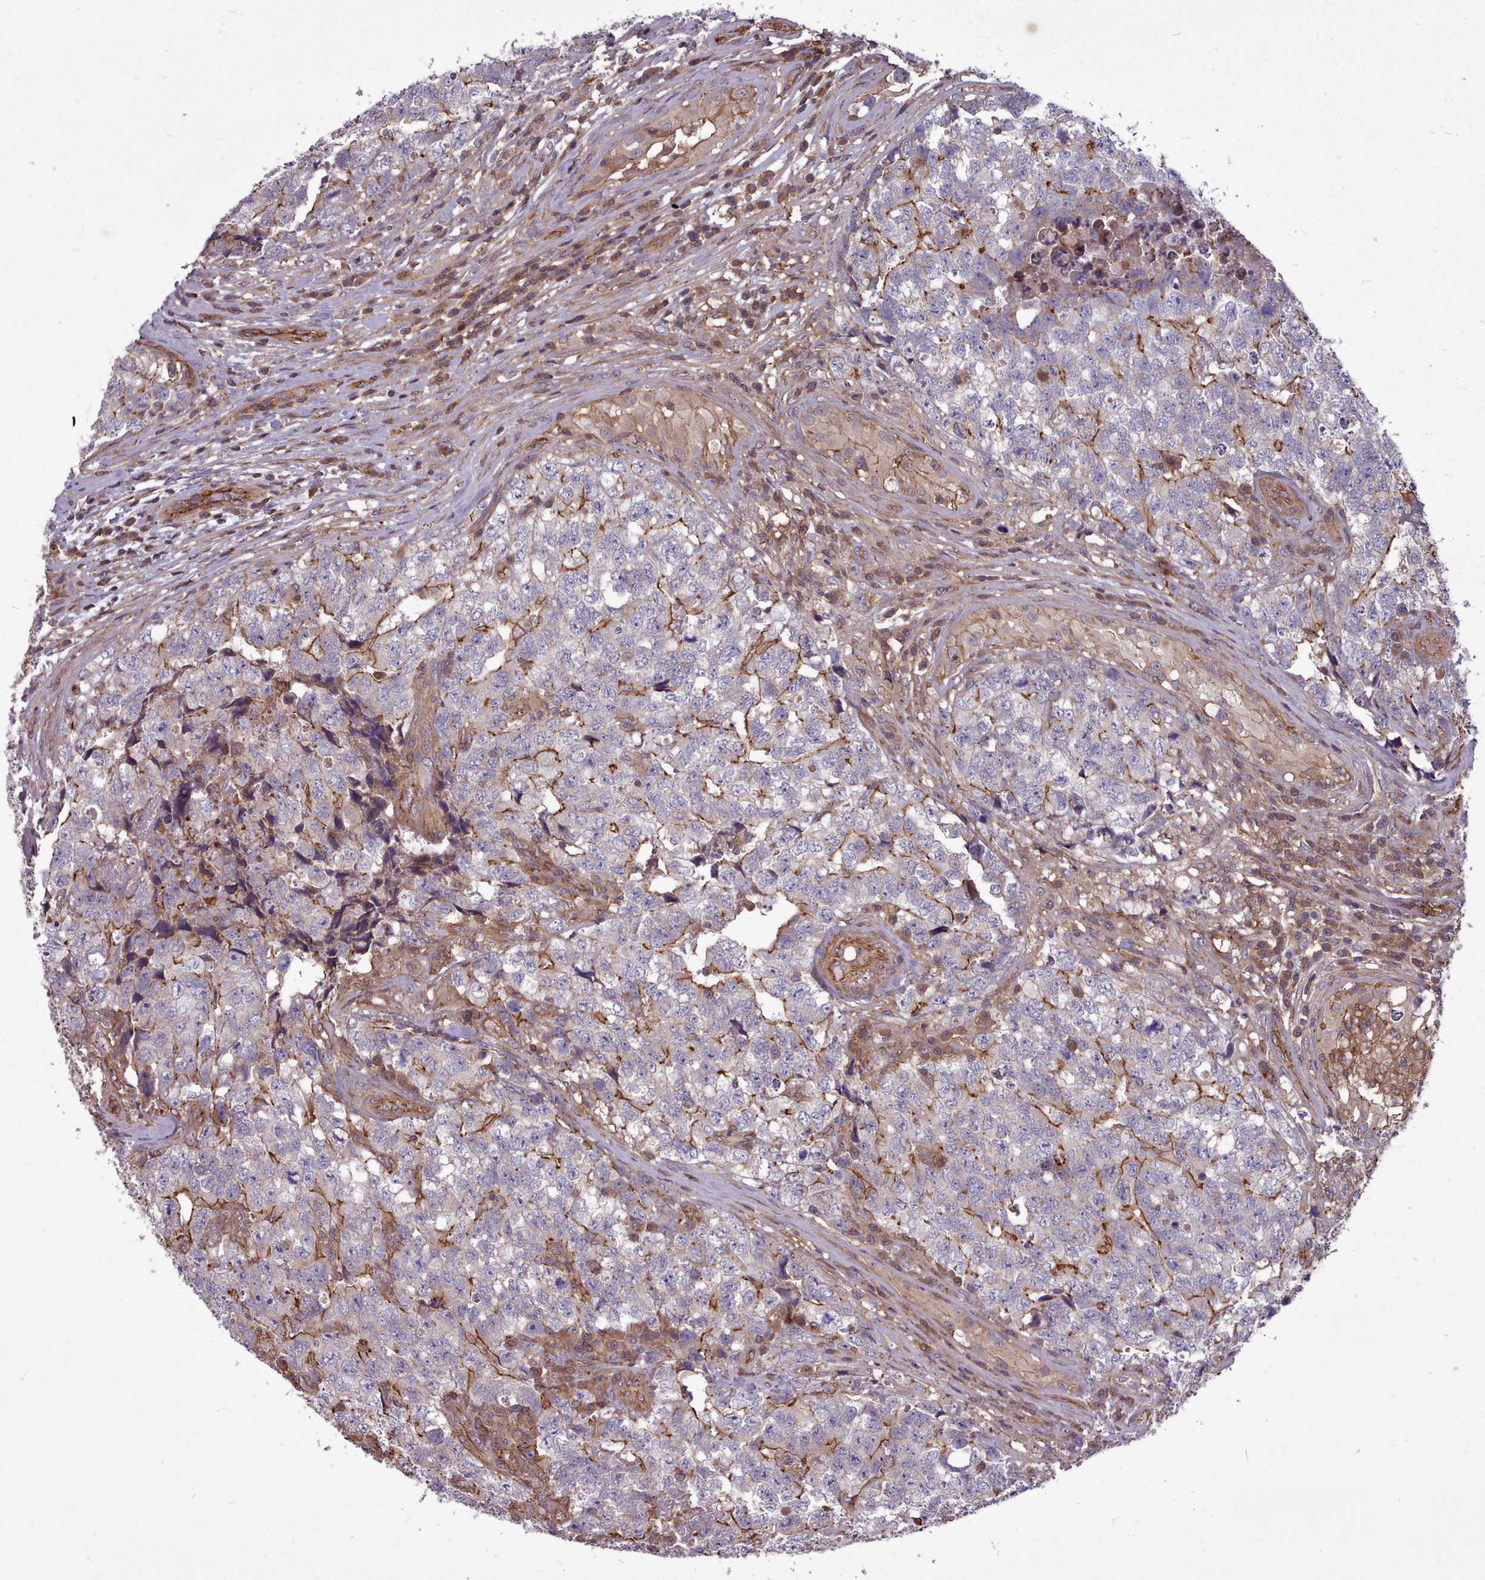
{"staining": {"intensity": "moderate", "quantity": "25%-75%", "location": "cytoplasmic/membranous"}, "tissue": "testis cancer", "cell_type": "Tumor cells", "image_type": "cancer", "snomed": [{"axis": "morphology", "description": "Carcinoma, Embryonal, NOS"}, {"axis": "topography", "description": "Testis"}], "caption": "Testis embryonal carcinoma stained for a protein (brown) demonstrates moderate cytoplasmic/membranous positive expression in about 25%-75% of tumor cells.", "gene": "STUB1", "patient": {"sex": "male", "age": 31}}